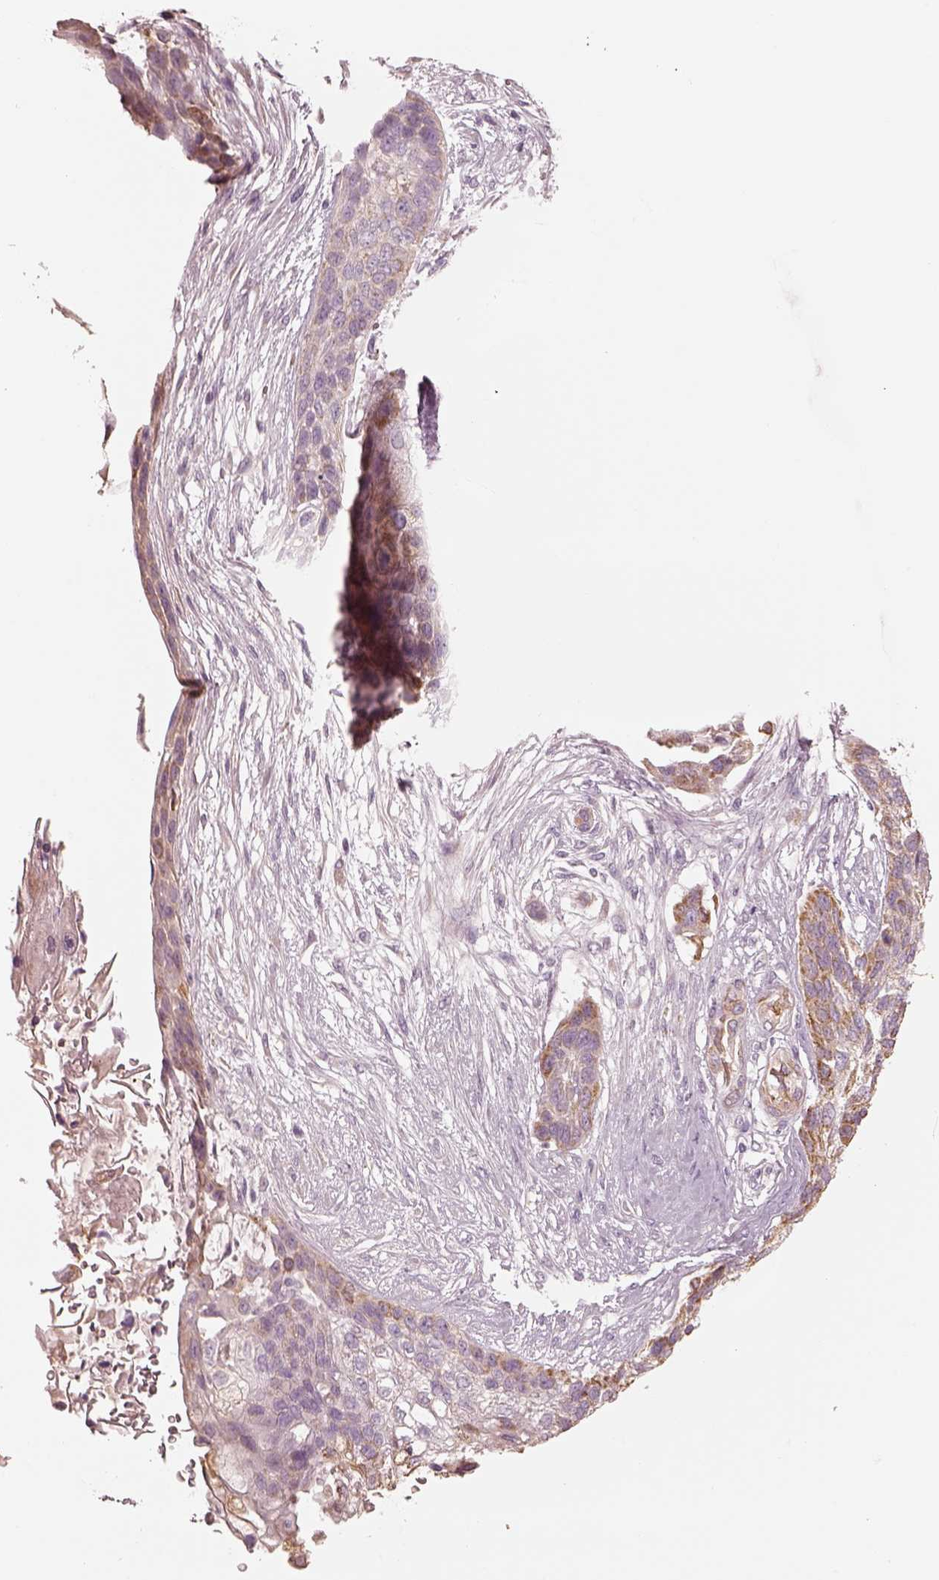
{"staining": {"intensity": "weak", "quantity": "<25%", "location": "cytoplasmic/membranous"}, "tissue": "lung cancer", "cell_type": "Tumor cells", "image_type": "cancer", "snomed": [{"axis": "morphology", "description": "Squamous cell carcinoma, NOS"}, {"axis": "topography", "description": "Lung"}], "caption": "Immunohistochemical staining of squamous cell carcinoma (lung) exhibits no significant staining in tumor cells.", "gene": "CRYM", "patient": {"sex": "male", "age": 69}}